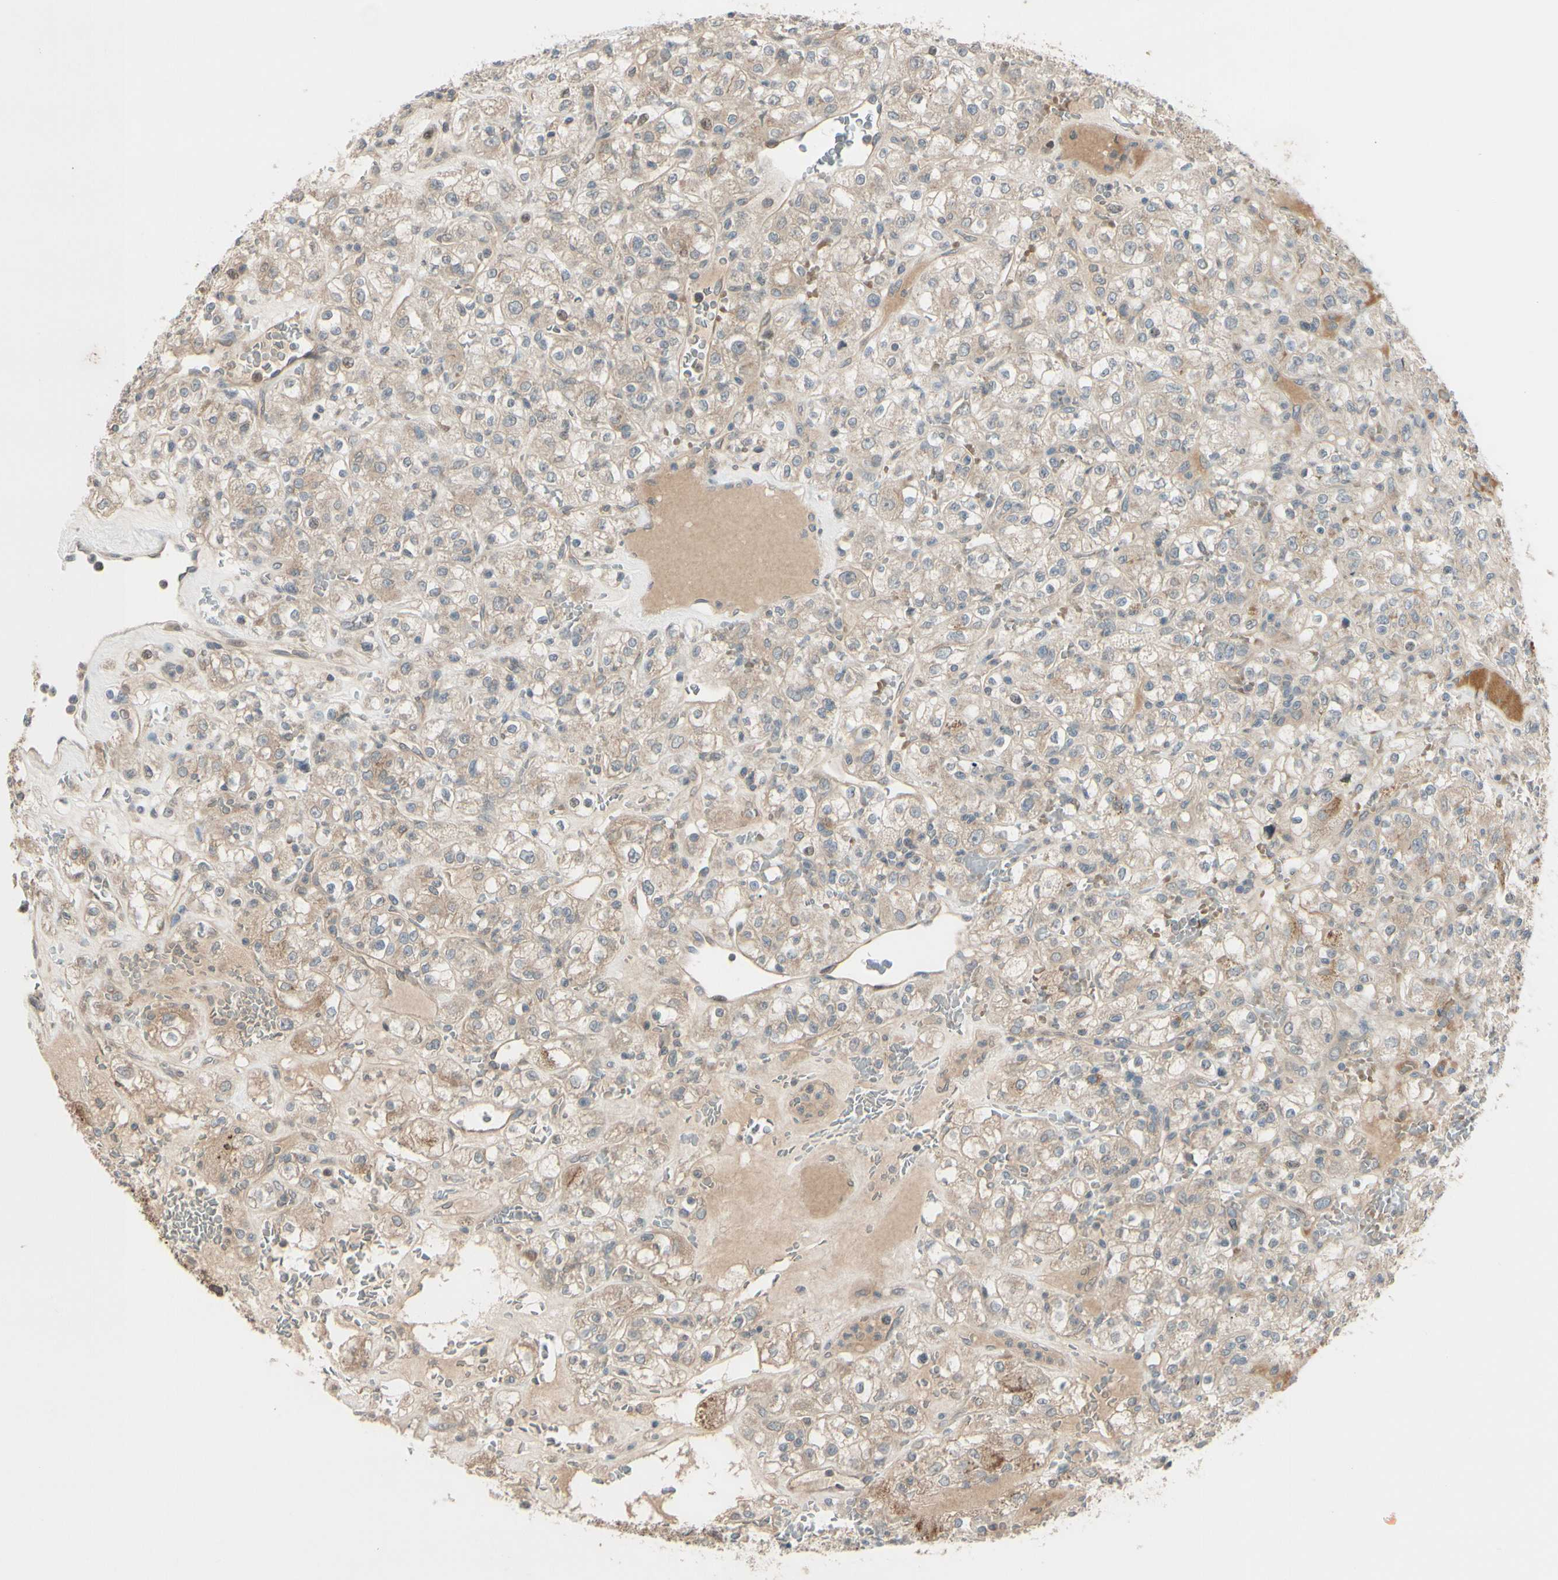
{"staining": {"intensity": "weak", "quantity": ">75%", "location": "cytoplasmic/membranous"}, "tissue": "renal cancer", "cell_type": "Tumor cells", "image_type": "cancer", "snomed": [{"axis": "morphology", "description": "Normal tissue, NOS"}, {"axis": "morphology", "description": "Adenocarcinoma, NOS"}, {"axis": "topography", "description": "Kidney"}], "caption": "Immunohistochemistry (IHC) (DAB (3,3'-diaminobenzidine)) staining of human renal cancer (adenocarcinoma) shows weak cytoplasmic/membranous protein positivity in approximately >75% of tumor cells.", "gene": "FGF10", "patient": {"sex": "female", "age": 72}}